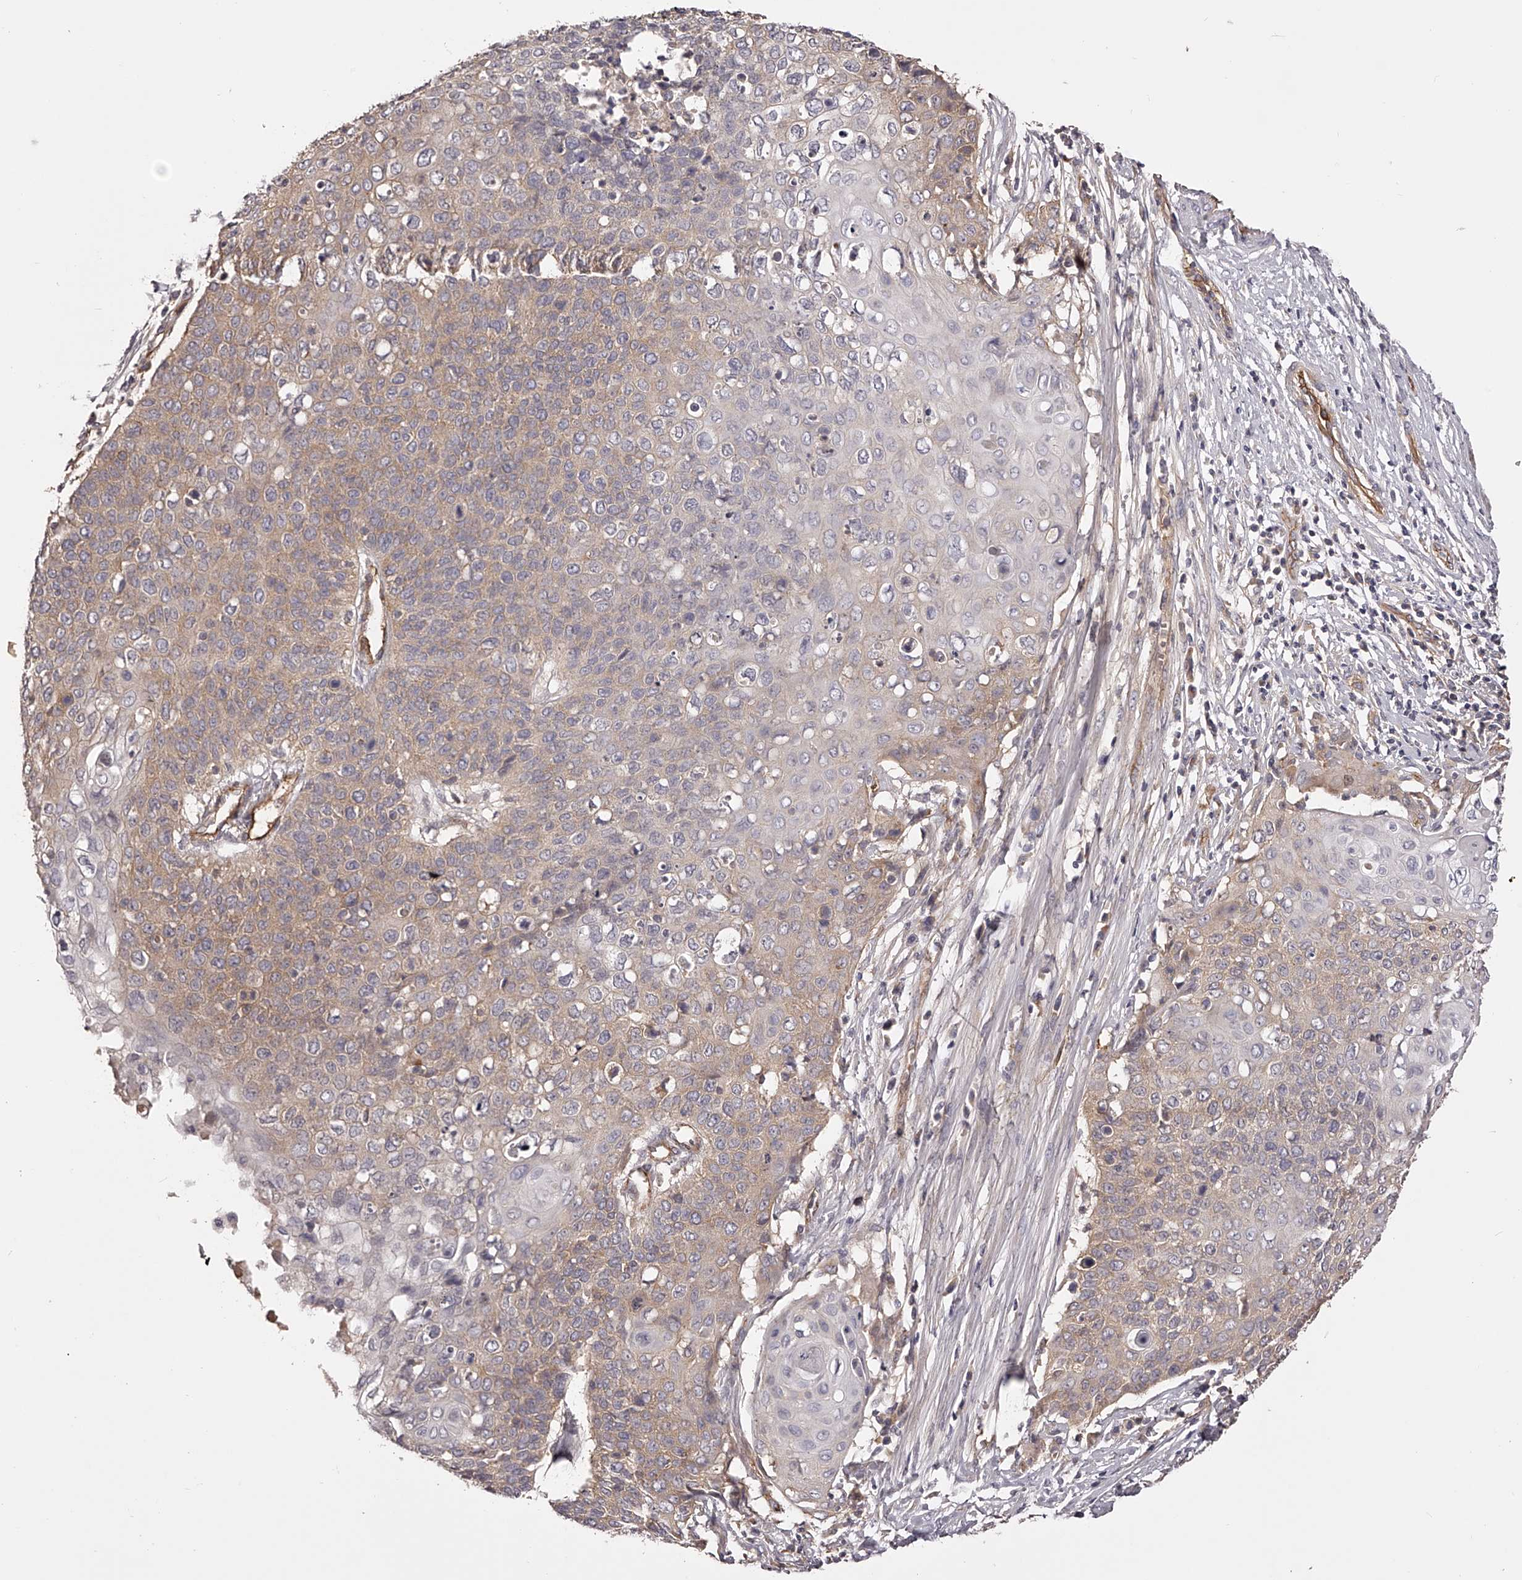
{"staining": {"intensity": "weak", "quantity": ">75%", "location": "cytoplasmic/membranous"}, "tissue": "cervical cancer", "cell_type": "Tumor cells", "image_type": "cancer", "snomed": [{"axis": "morphology", "description": "Squamous cell carcinoma, NOS"}, {"axis": "topography", "description": "Cervix"}], "caption": "IHC of squamous cell carcinoma (cervical) reveals low levels of weak cytoplasmic/membranous expression in about >75% of tumor cells.", "gene": "LTV1", "patient": {"sex": "female", "age": 39}}